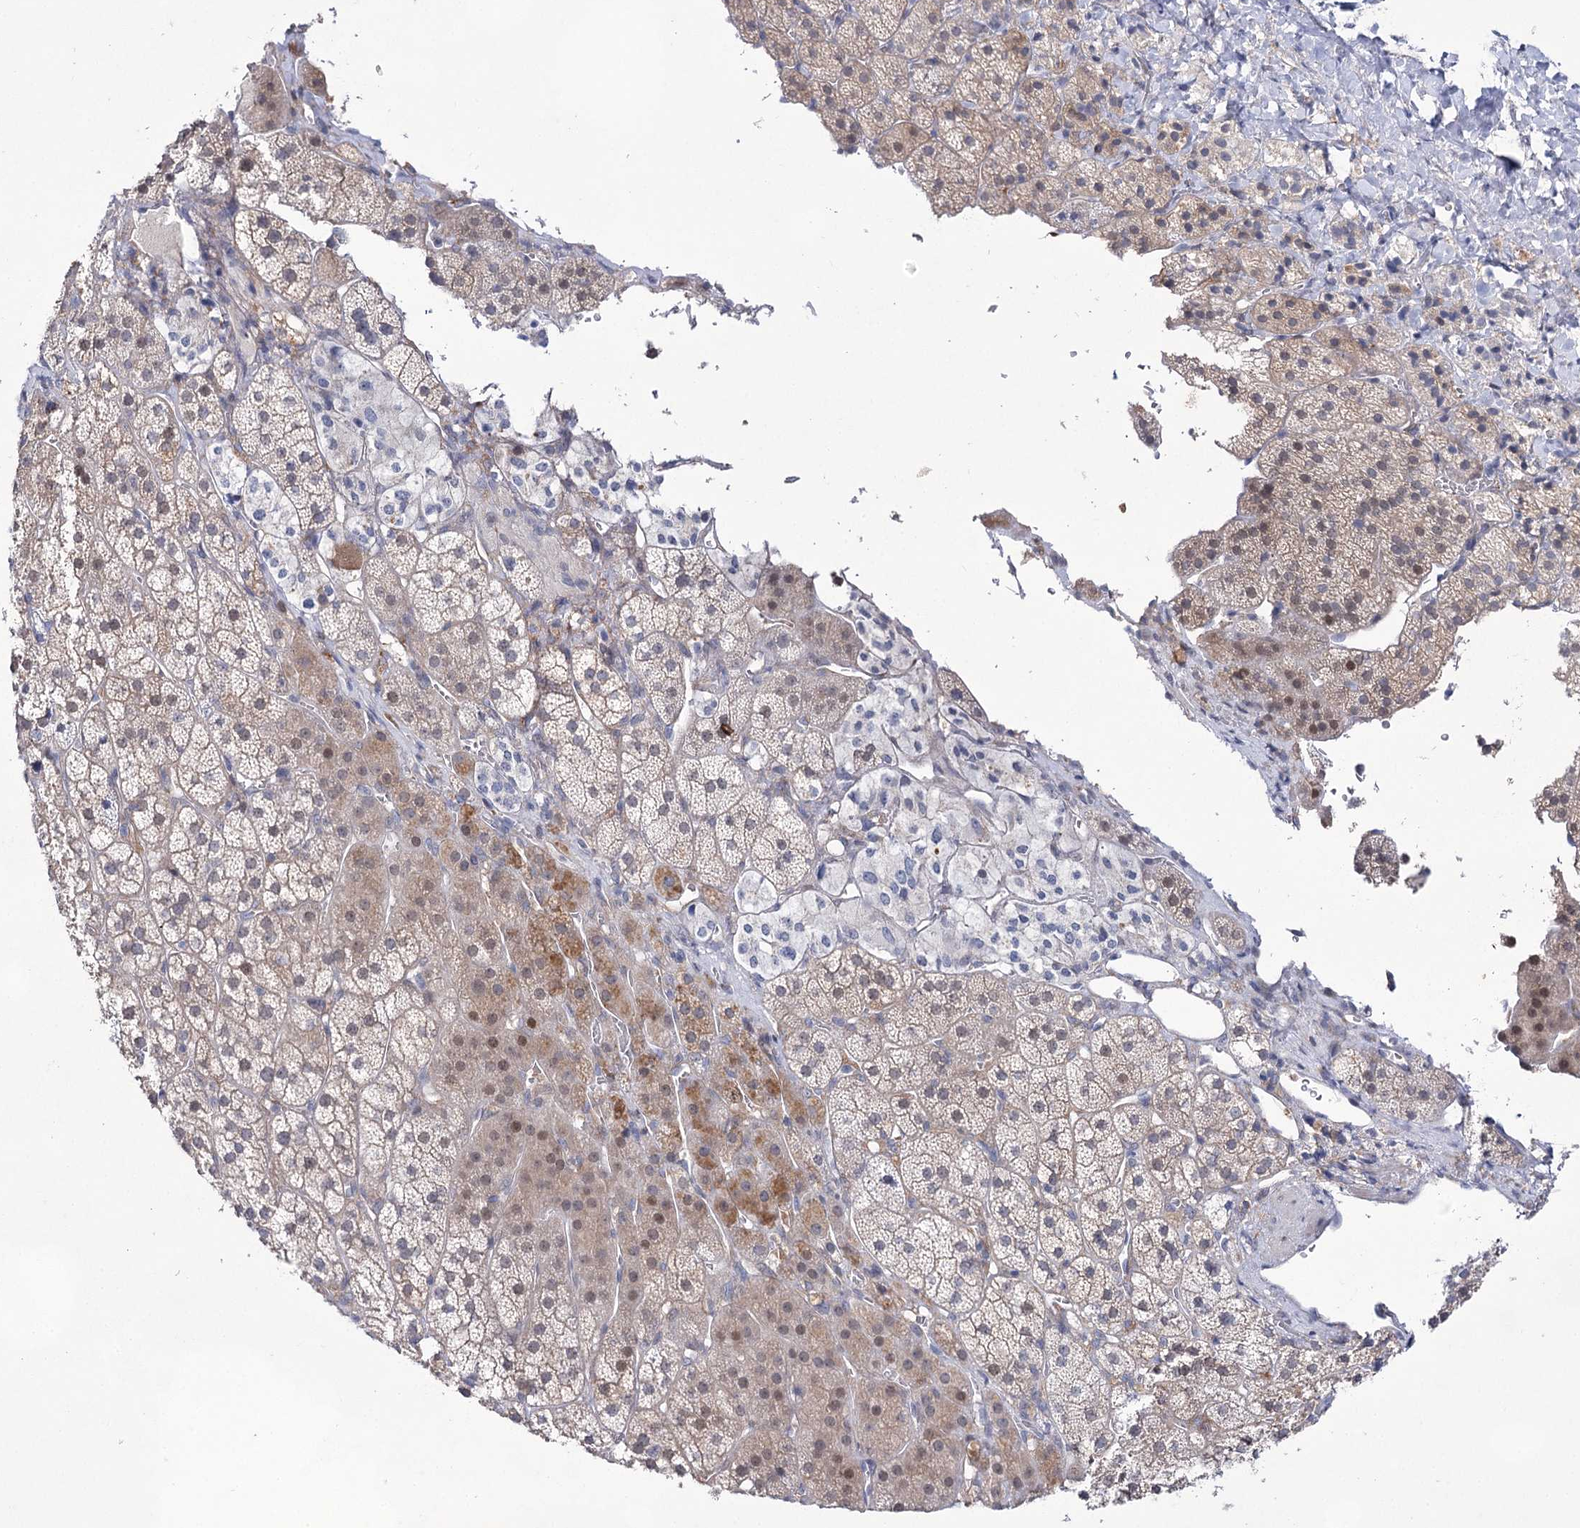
{"staining": {"intensity": "moderate", "quantity": "25%-75%", "location": "cytoplasmic/membranous,nuclear"}, "tissue": "adrenal gland", "cell_type": "Glandular cells", "image_type": "normal", "snomed": [{"axis": "morphology", "description": "Normal tissue, NOS"}, {"axis": "topography", "description": "Adrenal gland"}], "caption": "IHC staining of normal adrenal gland, which displays medium levels of moderate cytoplasmic/membranous,nuclear staining in about 25%-75% of glandular cells indicating moderate cytoplasmic/membranous,nuclear protein staining. The staining was performed using DAB (brown) for protein detection and nuclei were counterstained in hematoxylin (blue).", "gene": "UGDH", "patient": {"sex": "female", "age": 44}}